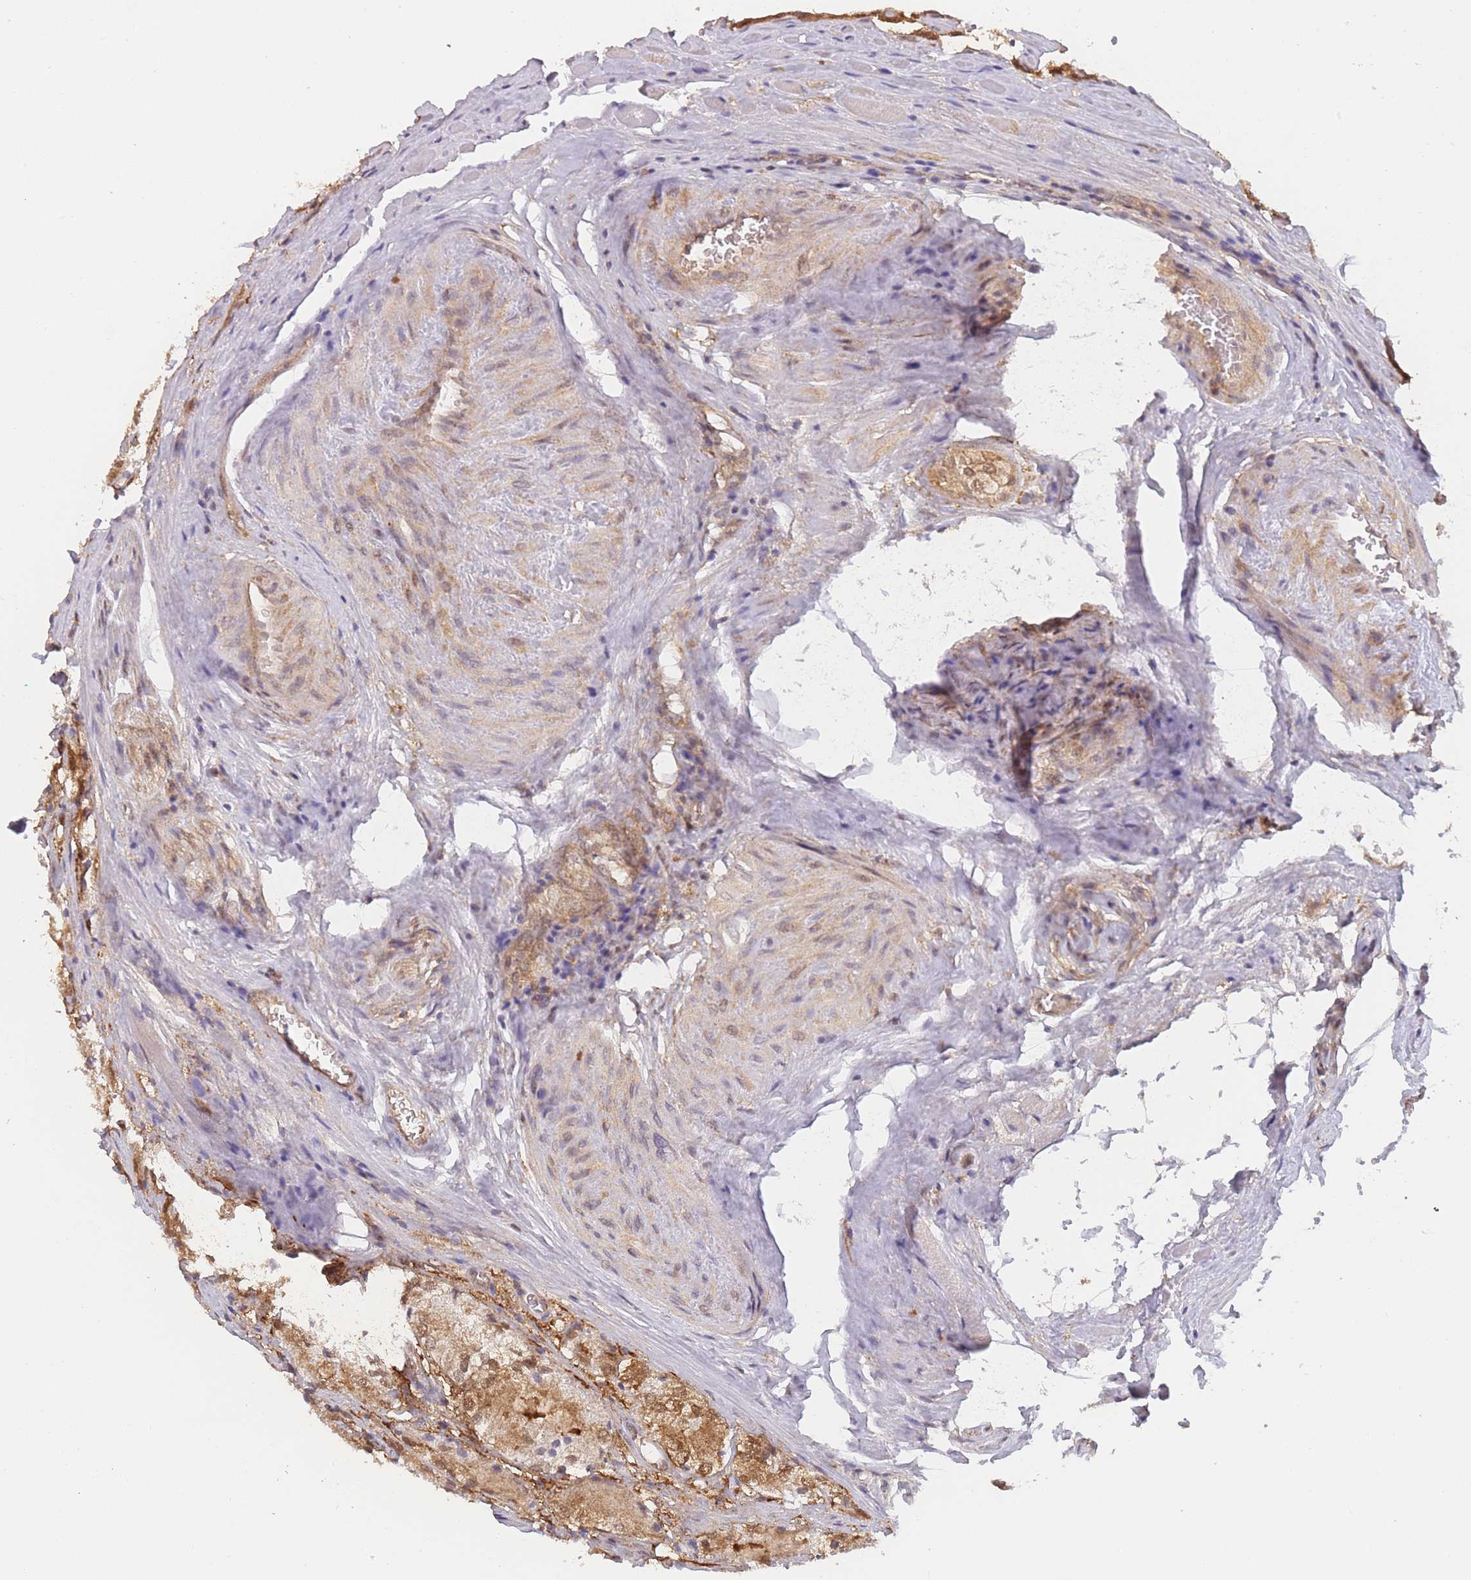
{"staining": {"intensity": "moderate", "quantity": ">75%", "location": "cytoplasmic/membranous,nuclear"}, "tissue": "prostate cancer", "cell_type": "Tumor cells", "image_type": "cancer", "snomed": [{"axis": "morphology", "description": "Adenocarcinoma, Low grade"}, {"axis": "topography", "description": "Prostate"}], "caption": "The micrograph reveals a brown stain indicating the presence of a protein in the cytoplasmic/membranous and nuclear of tumor cells in prostate cancer.", "gene": "MRI1", "patient": {"sex": "male", "age": 67}}